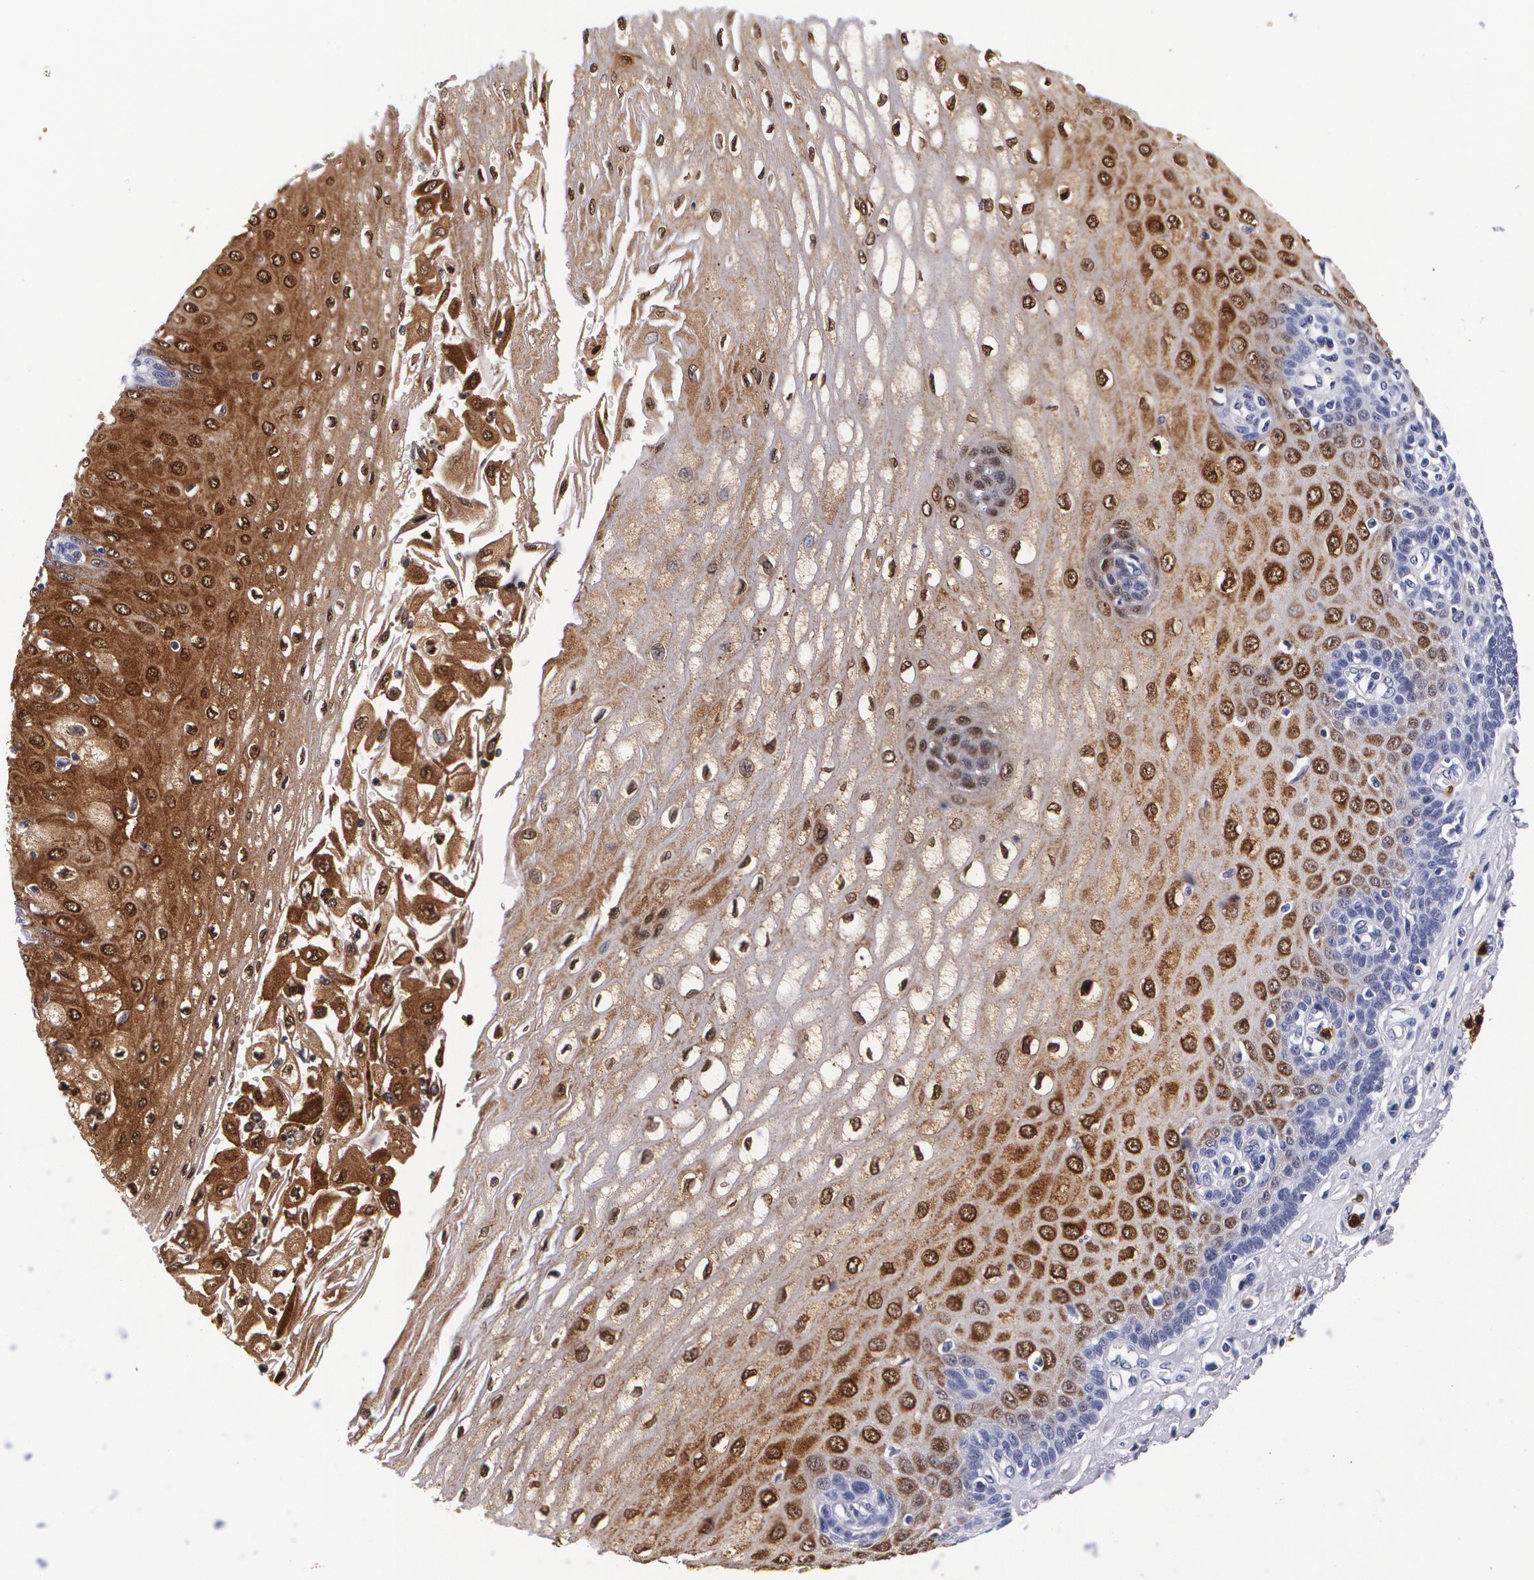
{"staining": {"intensity": "strong", "quantity": "25%-75%", "location": "cytoplasmic/membranous,nuclear"}, "tissue": "esophagus", "cell_type": "Squamous epithelial cells", "image_type": "normal", "snomed": [{"axis": "morphology", "description": "Normal tissue, NOS"}, {"axis": "topography", "description": "Esophagus"}], "caption": "Protein expression analysis of normal human esophagus reveals strong cytoplasmic/membranous,nuclear positivity in approximately 25%-75% of squamous epithelial cells. (IHC, brightfield microscopy, high magnification).", "gene": "S100A8", "patient": {"sex": "male", "age": 62}}